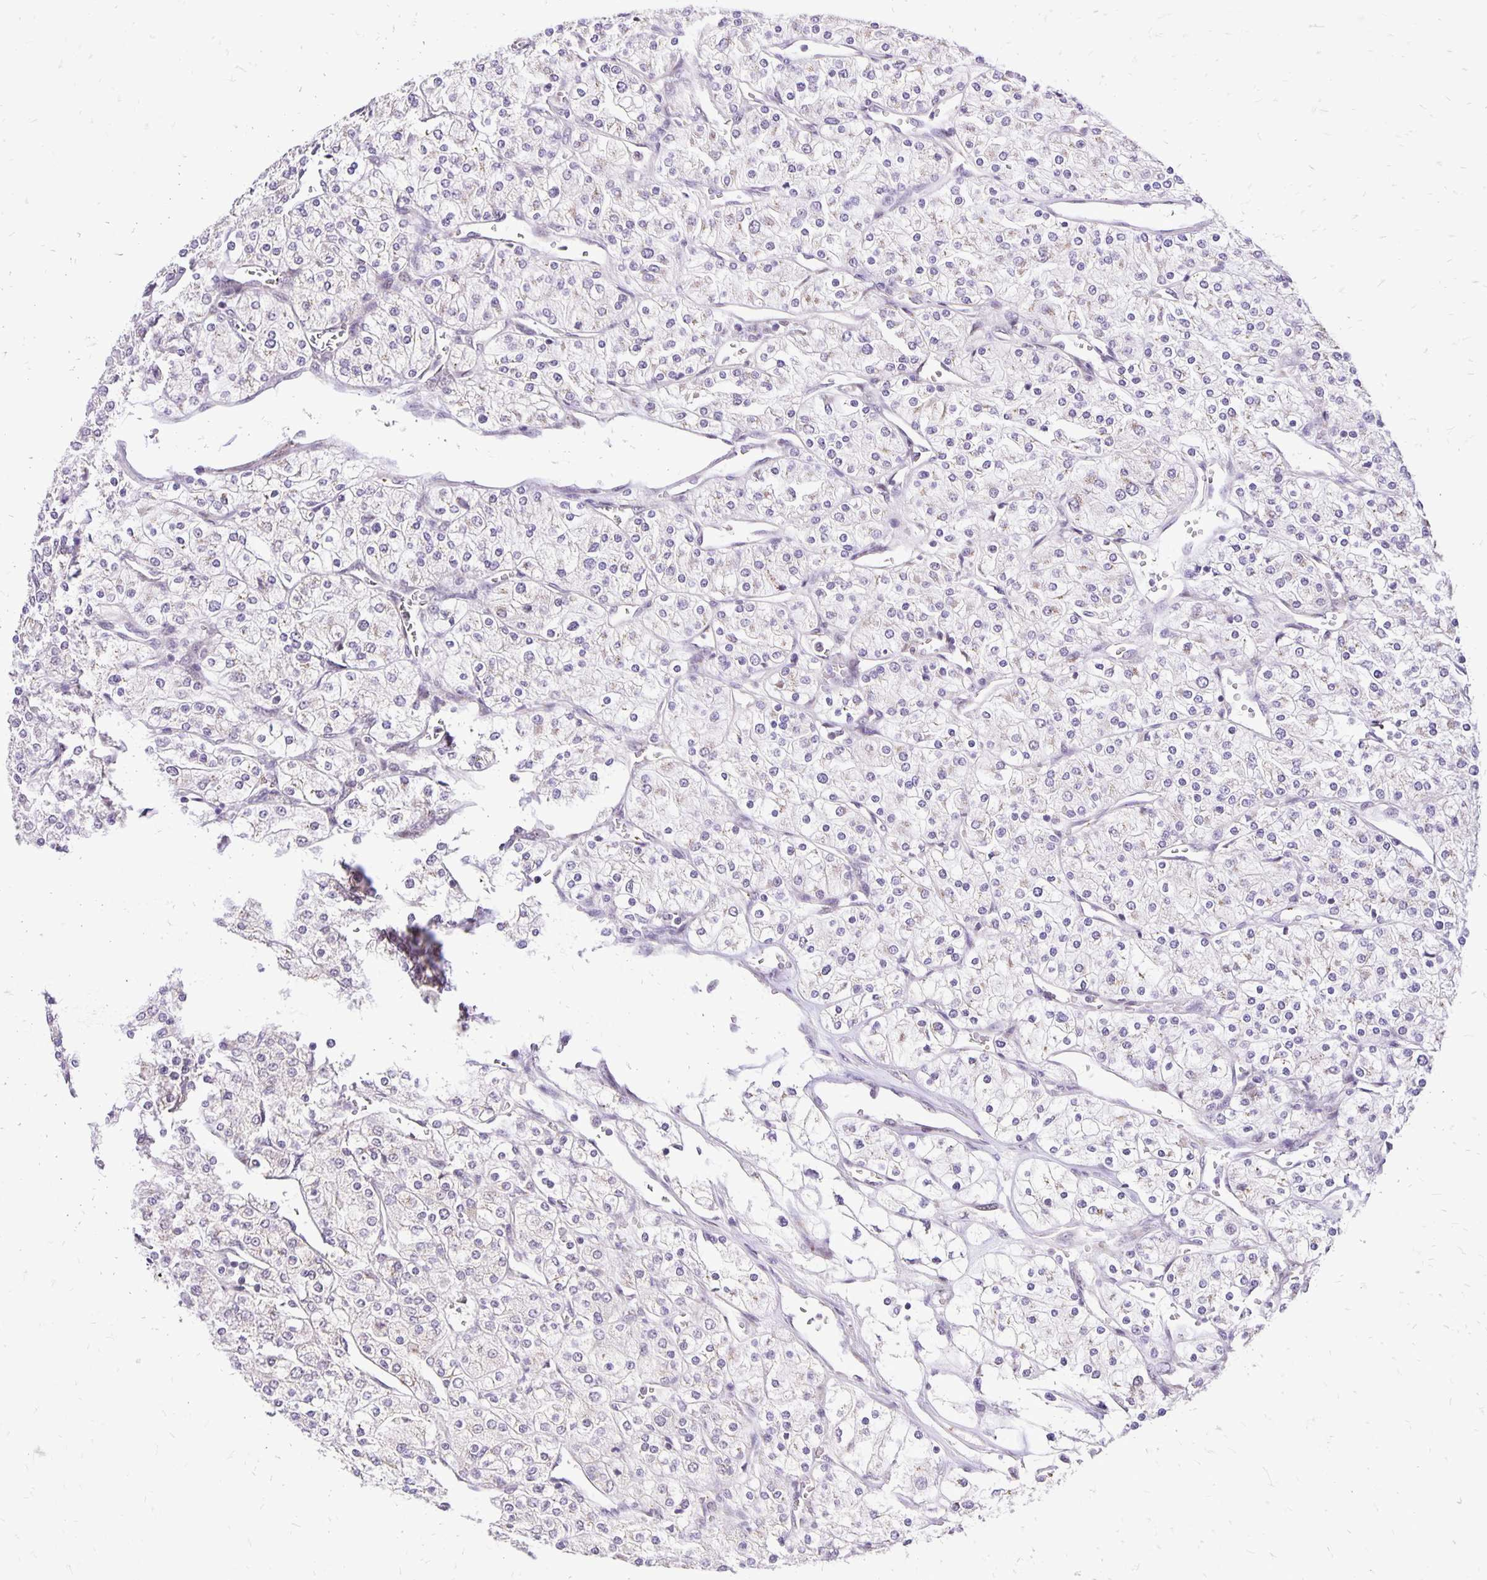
{"staining": {"intensity": "negative", "quantity": "none", "location": "none"}, "tissue": "renal cancer", "cell_type": "Tumor cells", "image_type": "cancer", "snomed": [{"axis": "morphology", "description": "Adenocarcinoma, NOS"}, {"axis": "topography", "description": "Kidney"}], "caption": "High power microscopy image of an immunohistochemistry photomicrograph of adenocarcinoma (renal), revealing no significant expression in tumor cells.", "gene": "GOLGA5", "patient": {"sex": "male", "age": 80}}